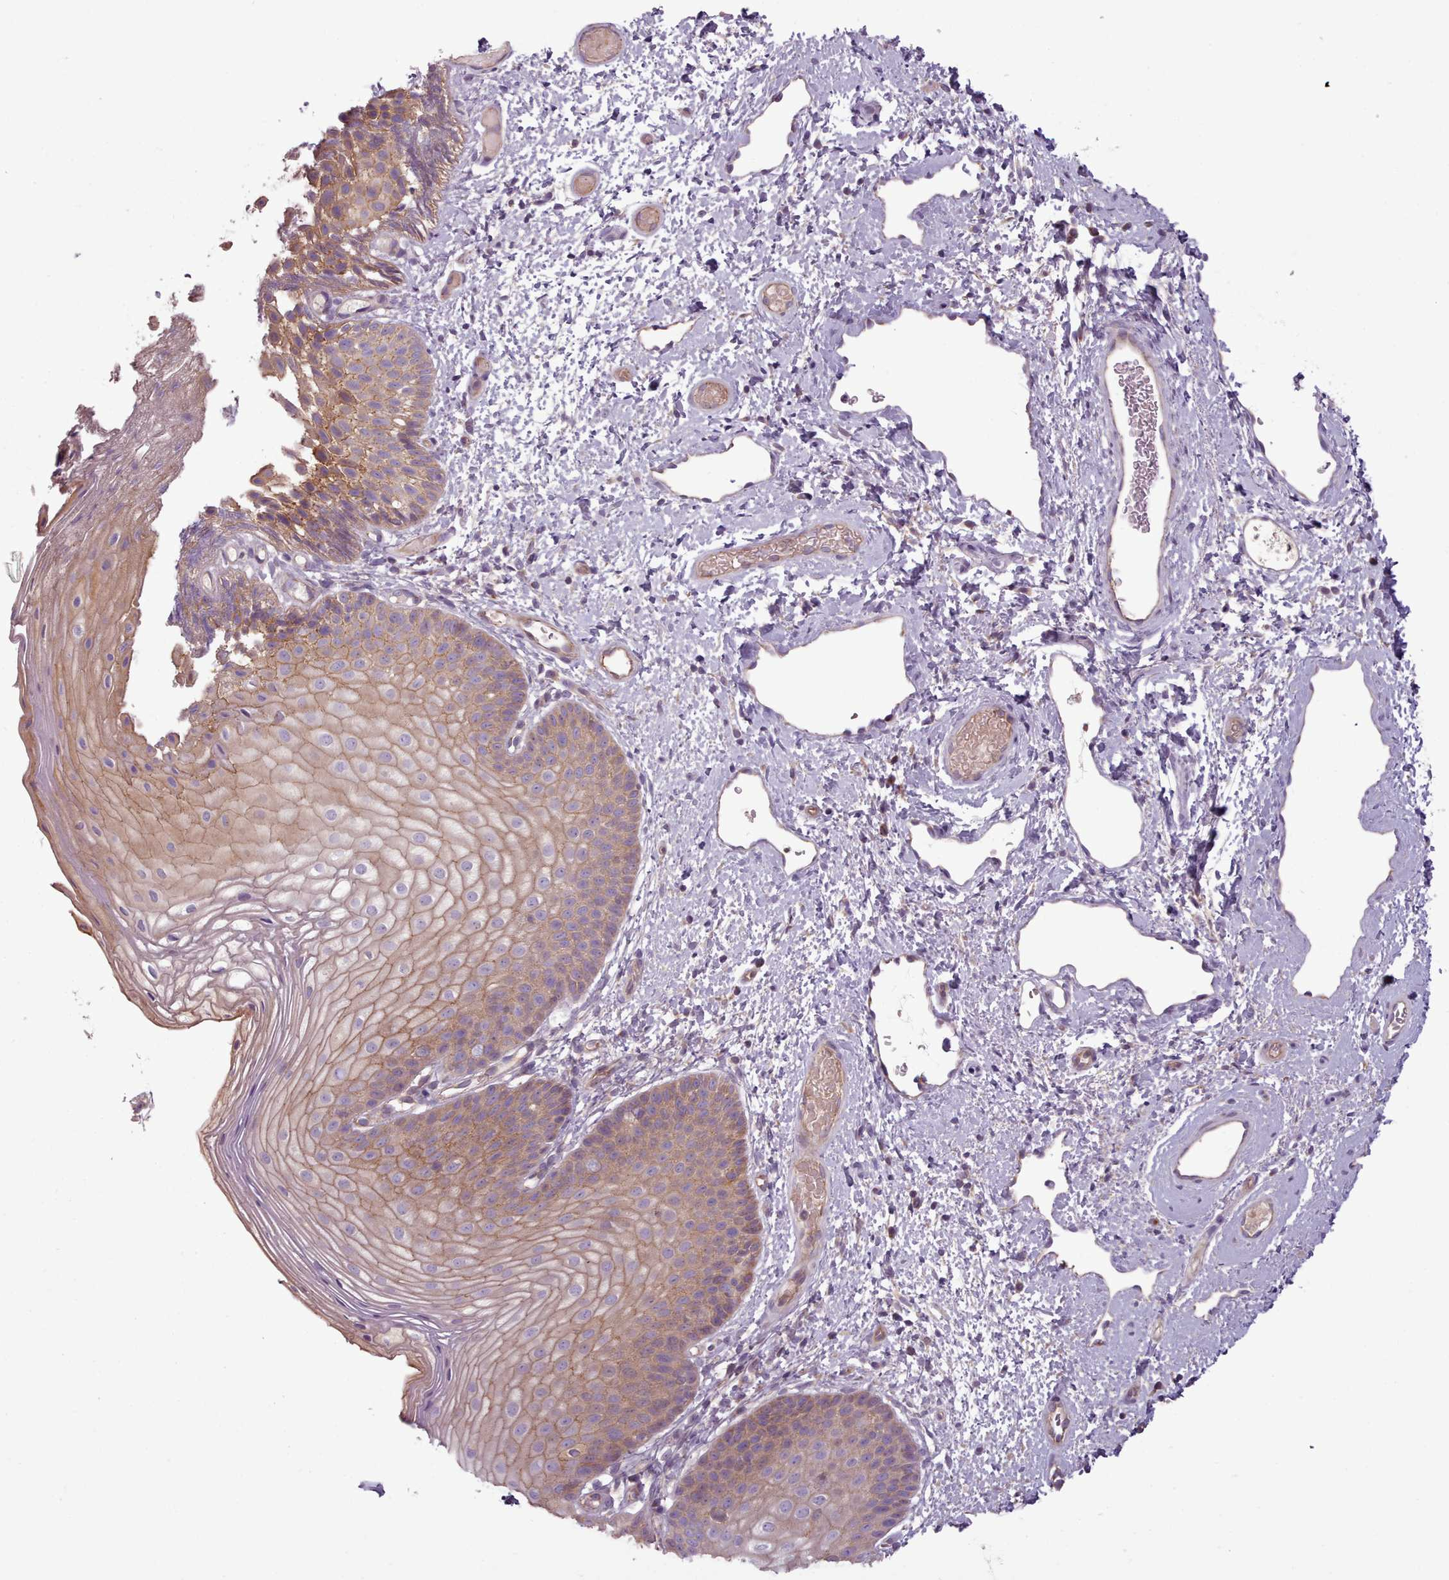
{"staining": {"intensity": "moderate", "quantity": "25%-75%", "location": "cytoplasmic/membranous"}, "tissue": "skin", "cell_type": "Epidermal cells", "image_type": "normal", "snomed": [{"axis": "morphology", "description": "Normal tissue, NOS"}, {"axis": "topography", "description": "Anal"}], "caption": "Normal skin shows moderate cytoplasmic/membranous expression in about 25%-75% of epidermal cells (brown staining indicates protein expression, while blue staining denotes nuclei)..", "gene": "NT5DC2", "patient": {"sex": "female", "age": 40}}